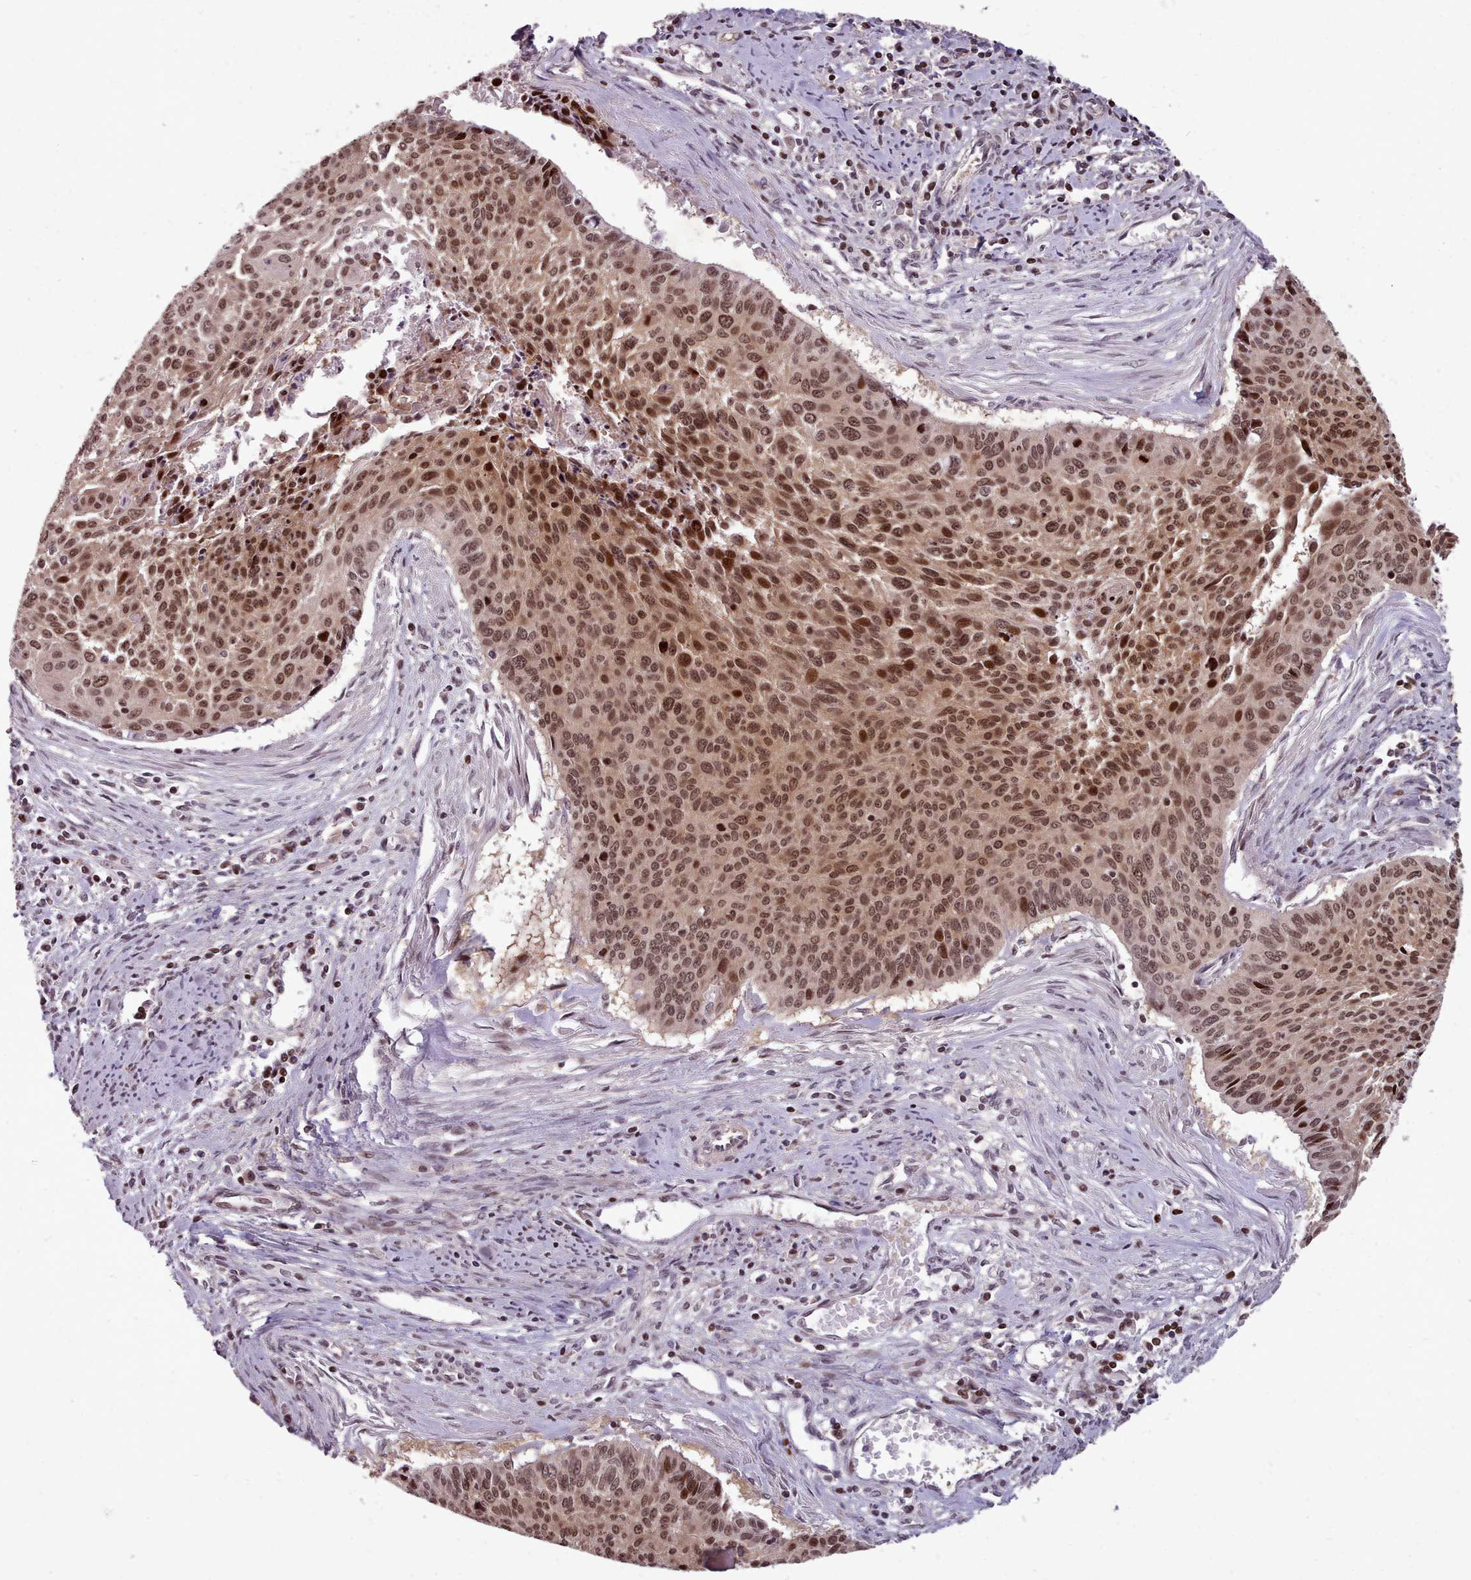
{"staining": {"intensity": "moderate", "quantity": ">75%", "location": "nuclear"}, "tissue": "cervical cancer", "cell_type": "Tumor cells", "image_type": "cancer", "snomed": [{"axis": "morphology", "description": "Squamous cell carcinoma, NOS"}, {"axis": "topography", "description": "Cervix"}], "caption": "Protein staining displays moderate nuclear staining in approximately >75% of tumor cells in cervical cancer (squamous cell carcinoma).", "gene": "ENSA", "patient": {"sex": "female", "age": 55}}